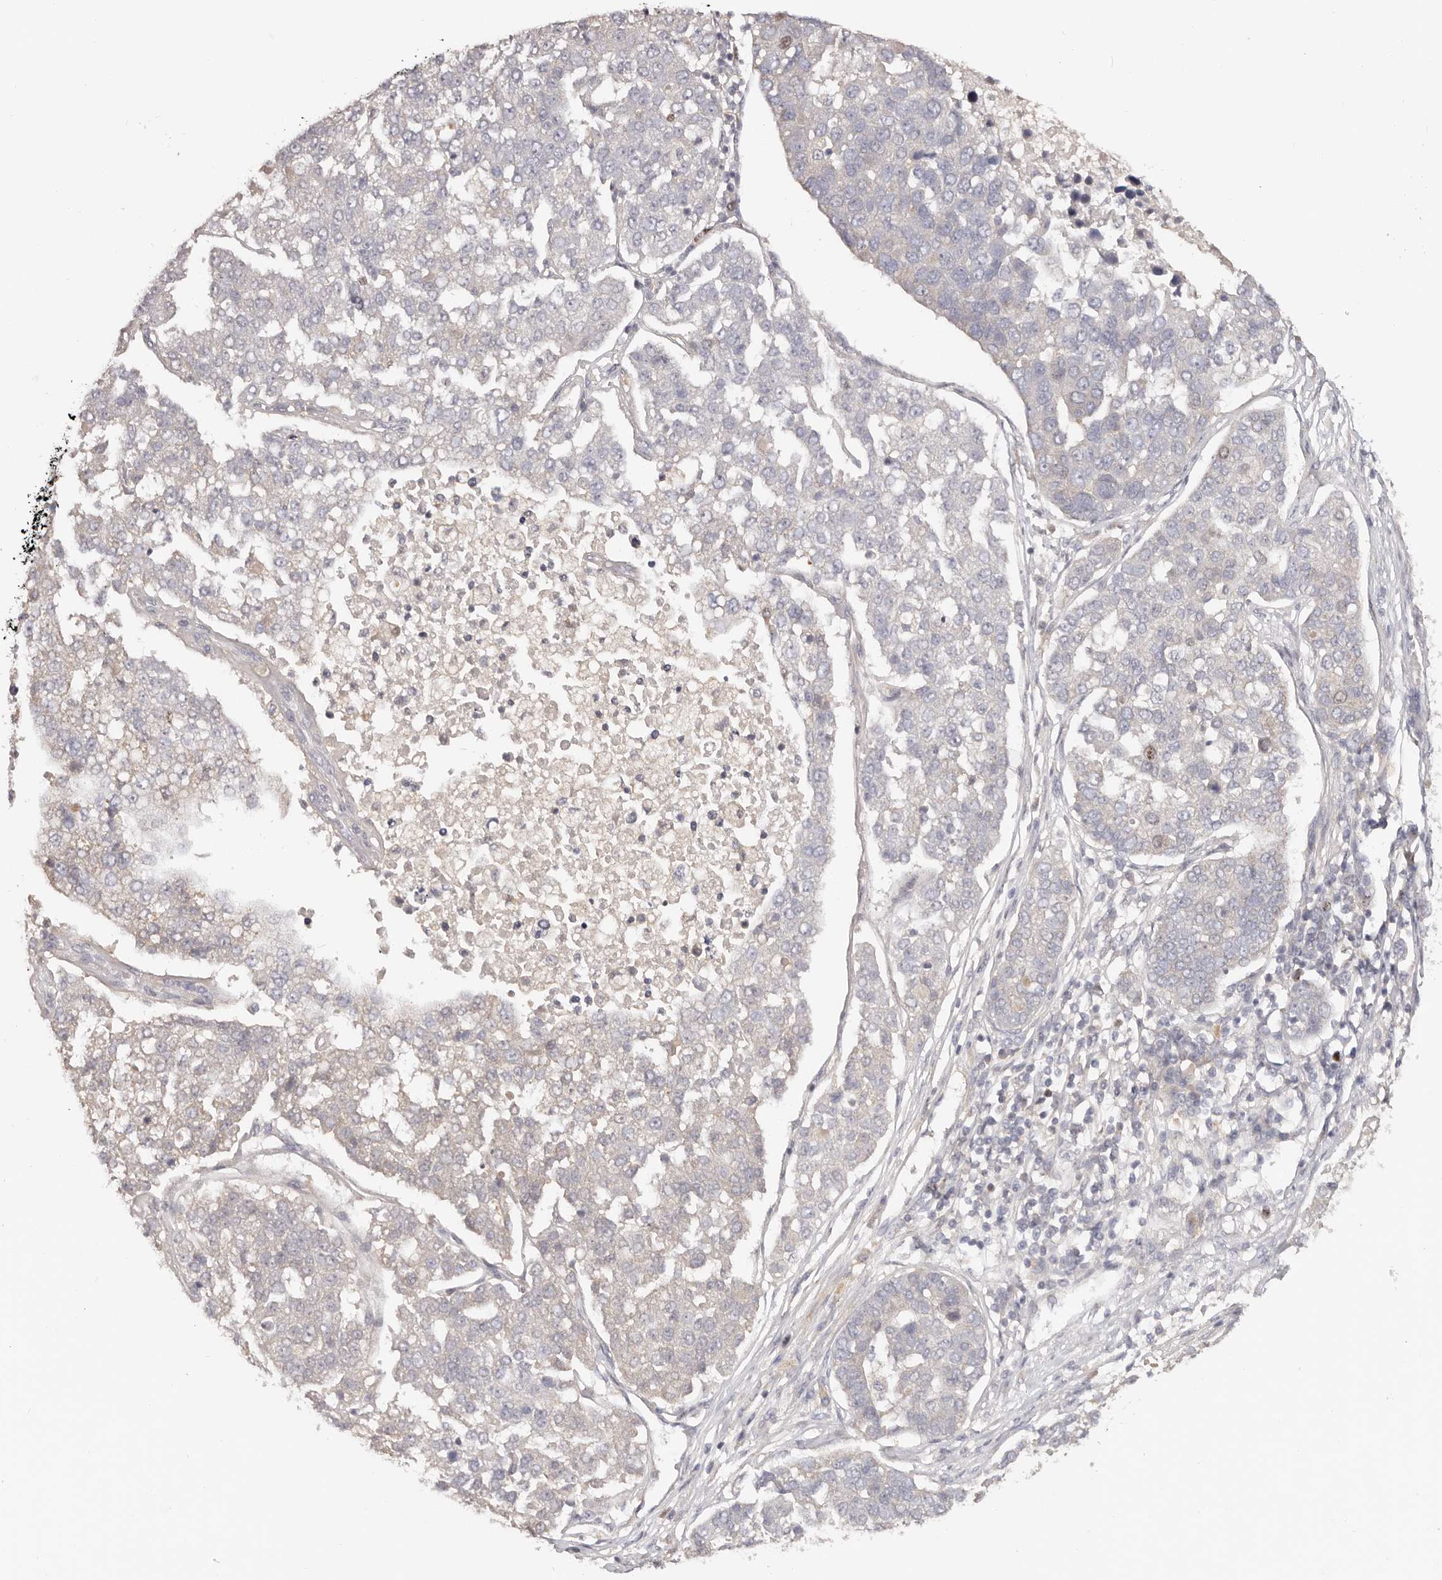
{"staining": {"intensity": "negative", "quantity": "none", "location": "none"}, "tissue": "pancreatic cancer", "cell_type": "Tumor cells", "image_type": "cancer", "snomed": [{"axis": "morphology", "description": "Adenocarcinoma, NOS"}, {"axis": "topography", "description": "Pancreas"}], "caption": "Tumor cells show no significant positivity in pancreatic cancer (adenocarcinoma).", "gene": "CCDC190", "patient": {"sex": "female", "age": 61}}